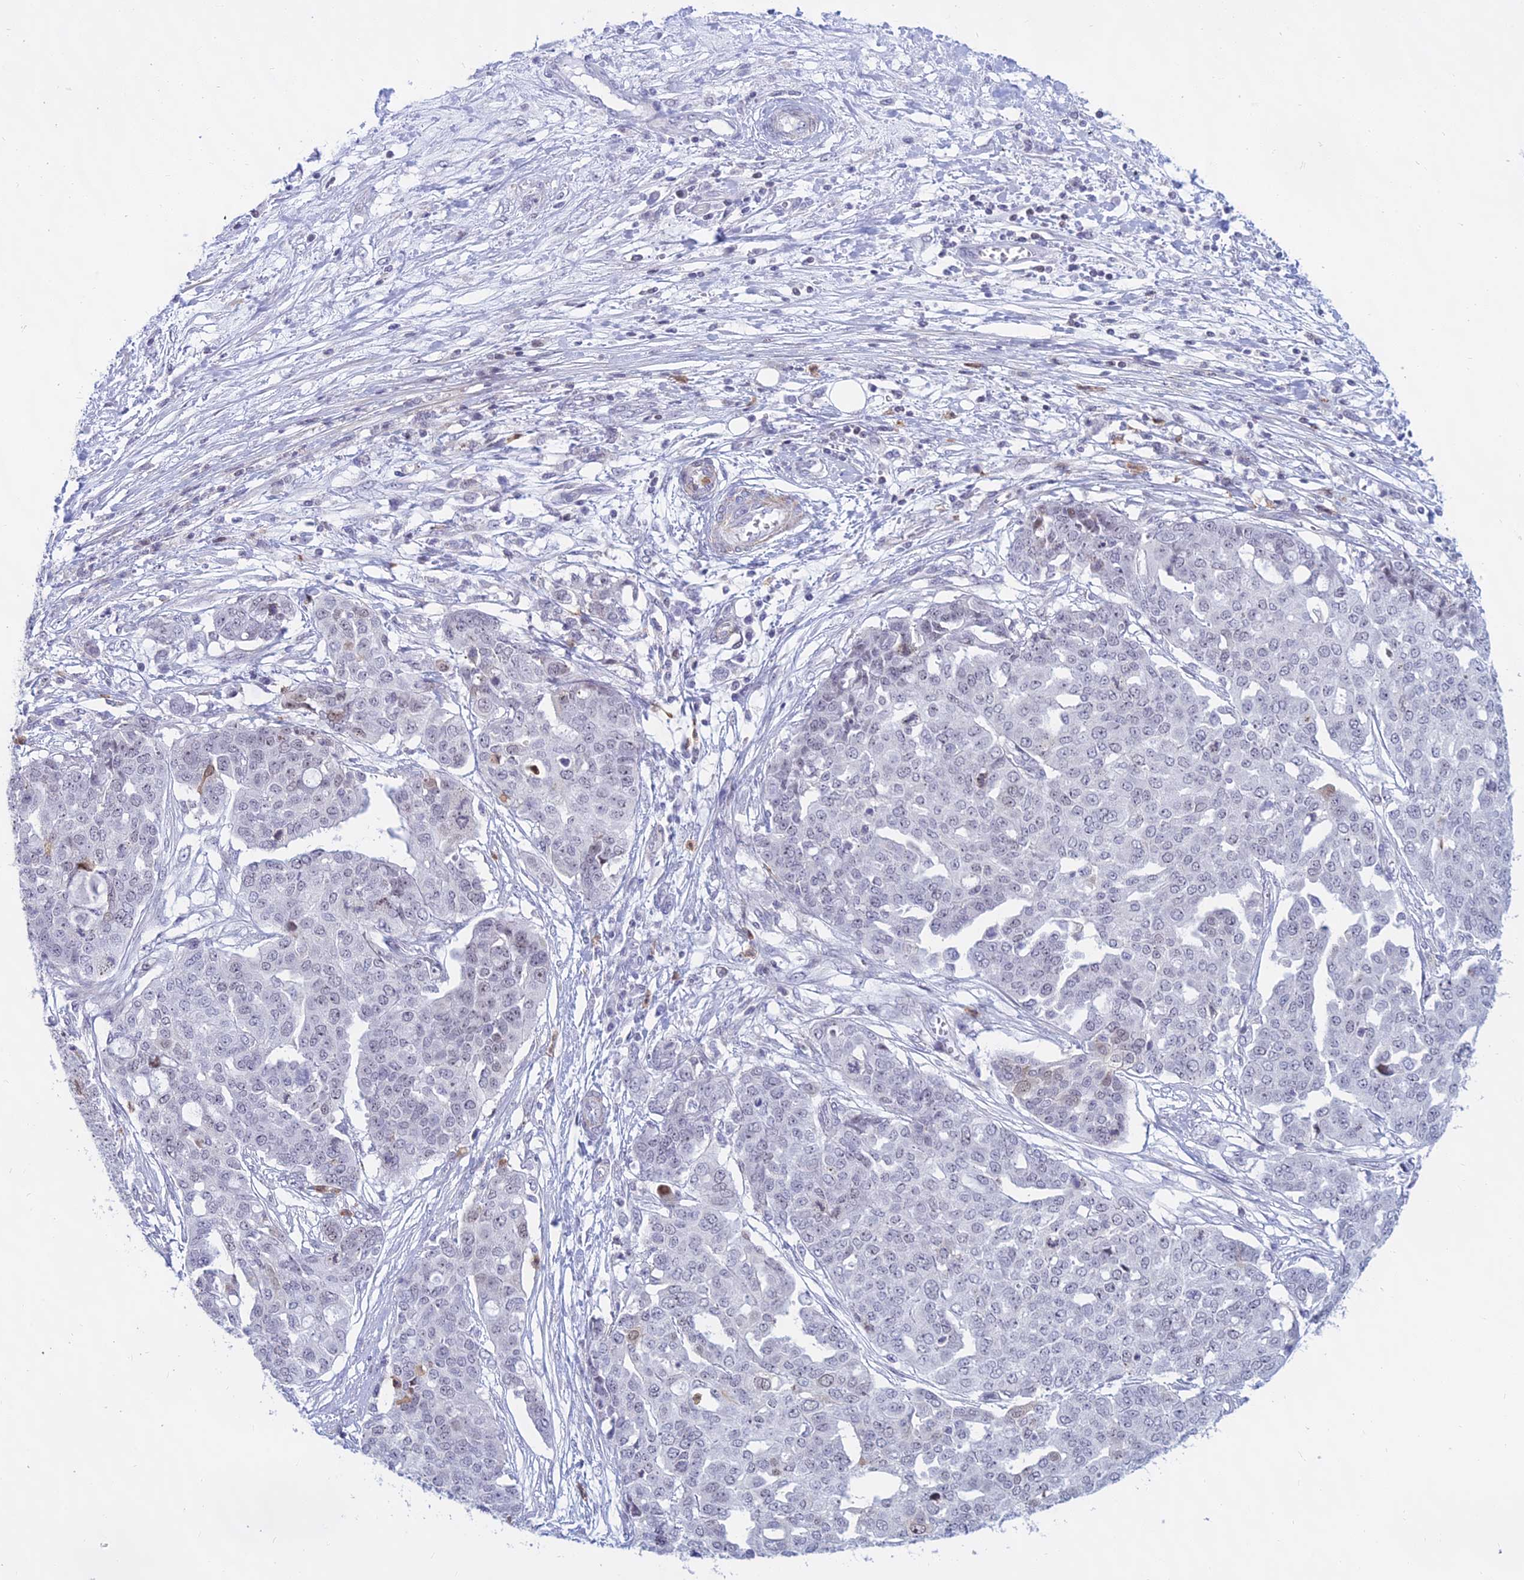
{"staining": {"intensity": "negative", "quantity": "none", "location": "none"}, "tissue": "ovarian cancer", "cell_type": "Tumor cells", "image_type": "cancer", "snomed": [{"axis": "morphology", "description": "Cystadenocarcinoma, serous, NOS"}, {"axis": "topography", "description": "Soft tissue"}, {"axis": "topography", "description": "Ovary"}], "caption": "A high-resolution micrograph shows IHC staining of ovarian cancer (serous cystadenocarcinoma), which demonstrates no significant staining in tumor cells.", "gene": "KRR1", "patient": {"sex": "female", "age": 57}}